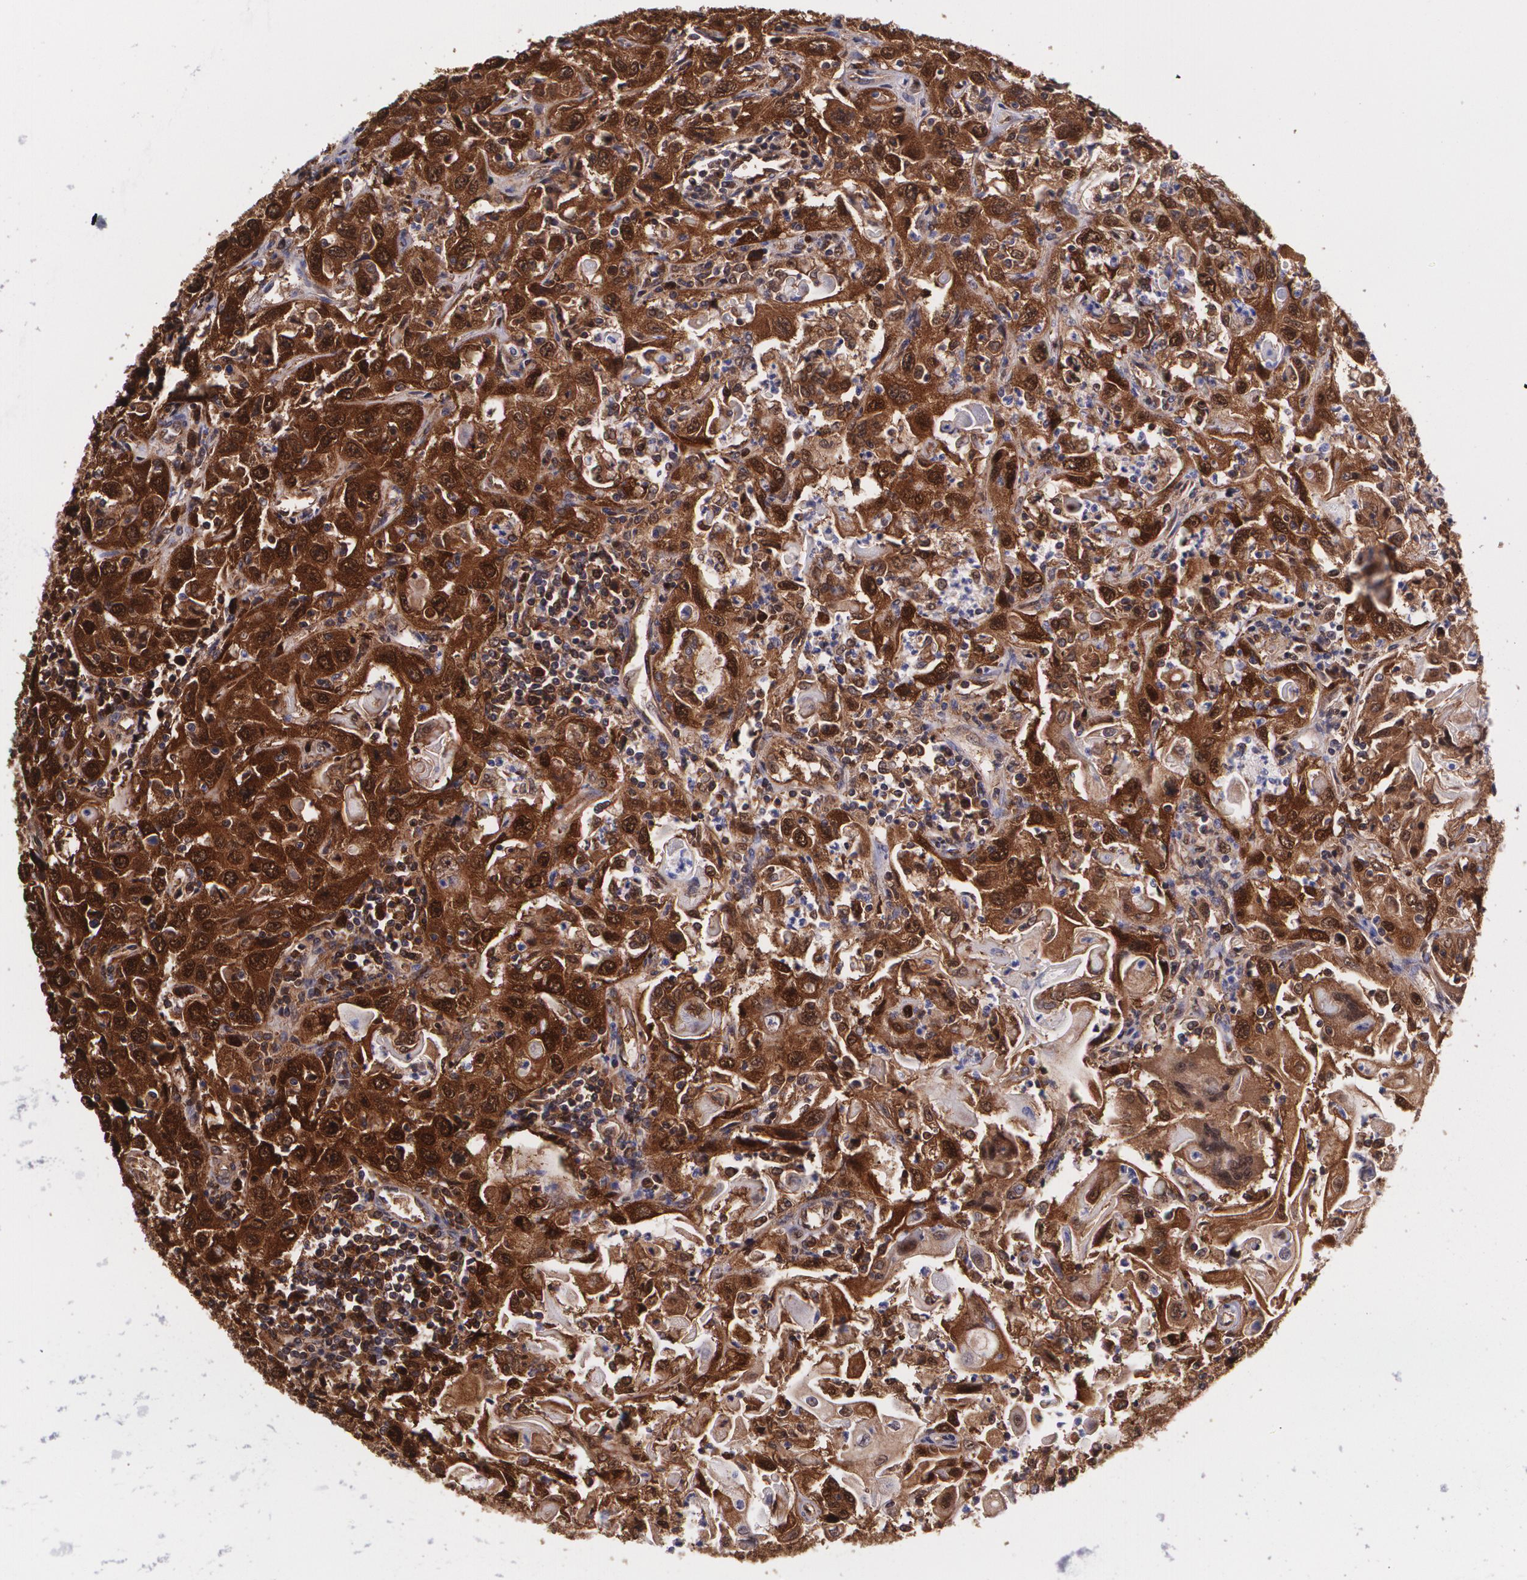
{"staining": {"intensity": "strong", "quantity": ">75%", "location": "cytoplasmic/membranous,nuclear"}, "tissue": "head and neck cancer", "cell_type": "Tumor cells", "image_type": "cancer", "snomed": [{"axis": "morphology", "description": "Squamous cell carcinoma, NOS"}, {"axis": "topography", "description": "Oral tissue"}, {"axis": "topography", "description": "Head-Neck"}], "caption": "Squamous cell carcinoma (head and neck) was stained to show a protein in brown. There is high levels of strong cytoplasmic/membranous and nuclear positivity in about >75% of tumor cells.", "gene": "HSPH1", "patient": {"sex": "female", "age": 76}}